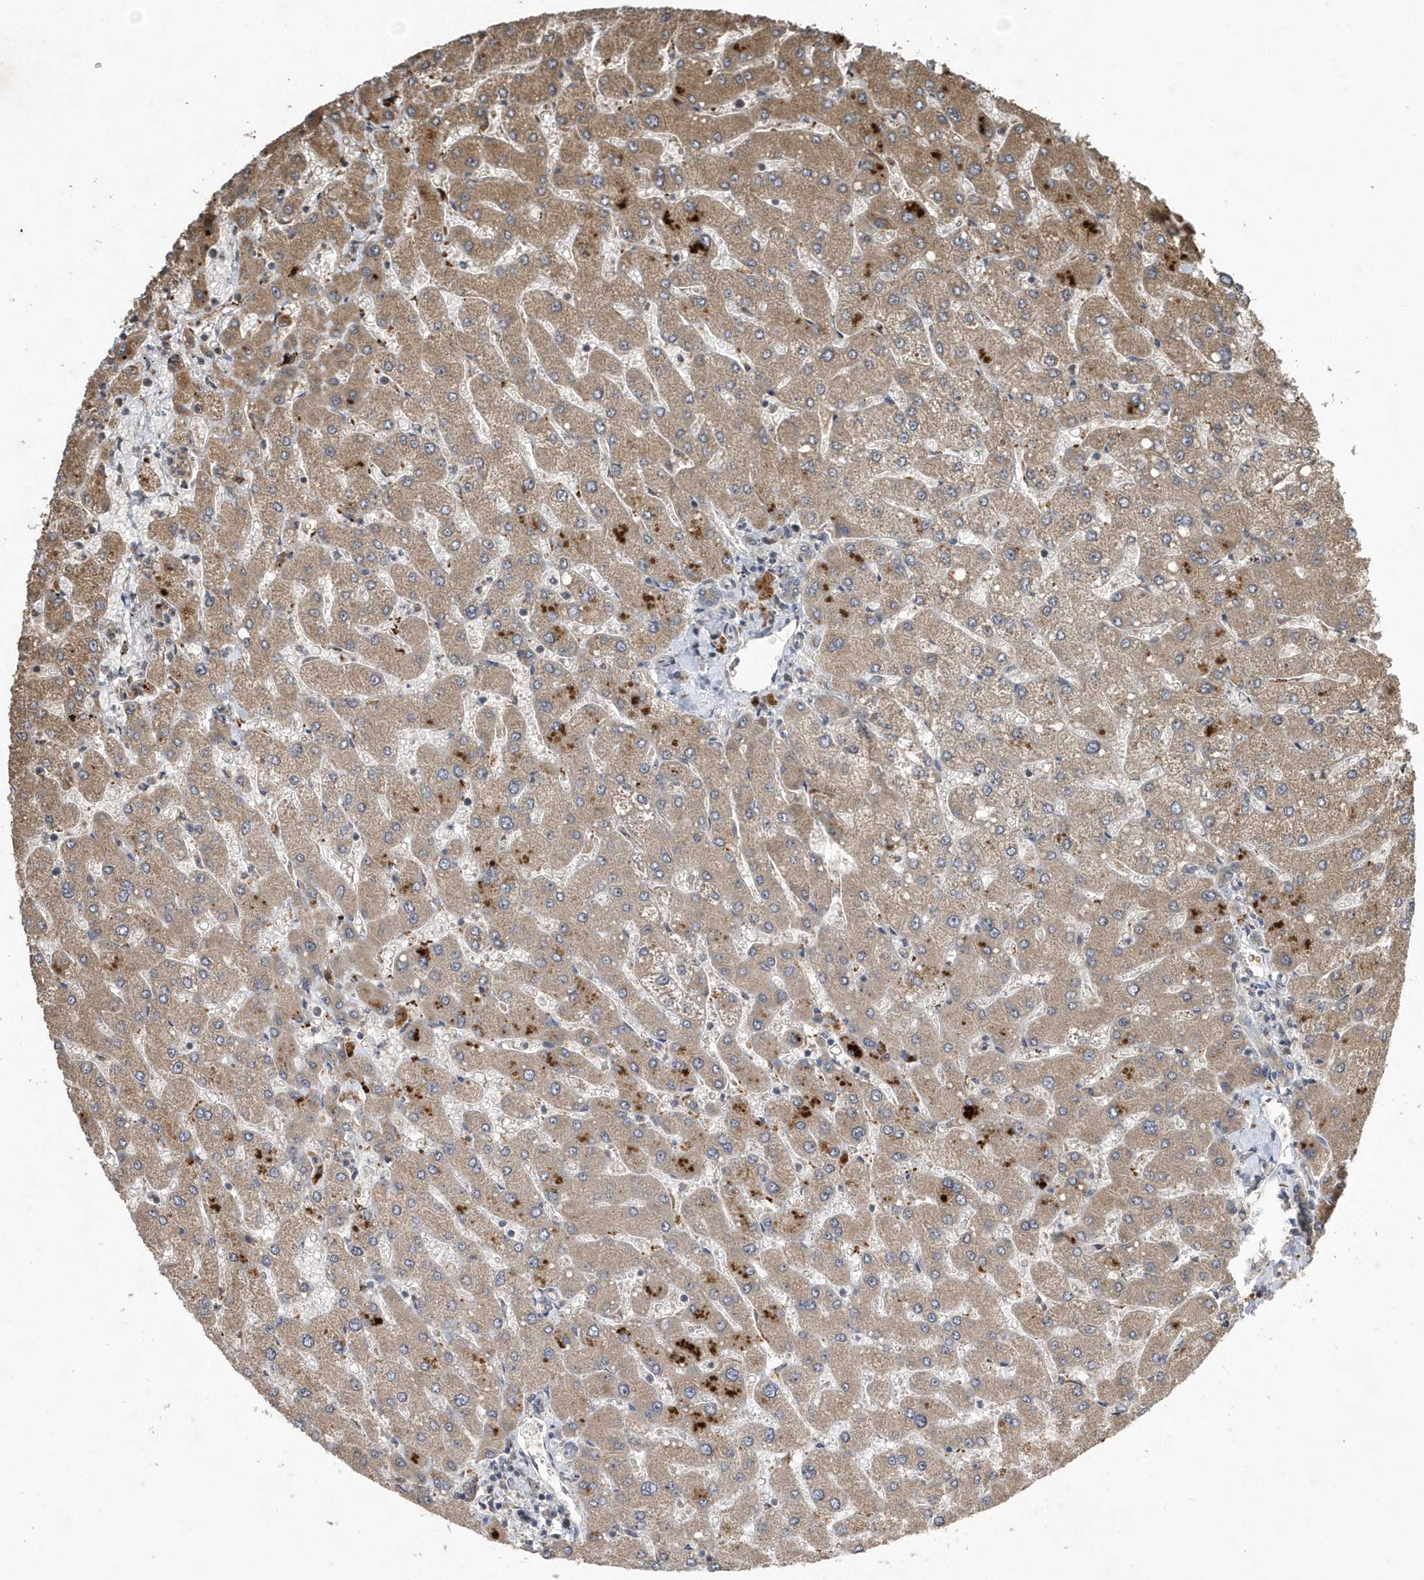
{"staining": {"intensity": "weak", "quantity": "25%-75%", "location": "cytoplasmic/membranous"}, "tissue": "liver", "cell_type": "Cholangiocytes", "image_type": "normal", "snomed": [{"axis": "morphology", "description": "Normal tissue, NOS"}, {"axis": "topography", "description": "Liver"}], "caption": "Immunohistochemical staining of benign liver demonstrates weak cytoplasmic/membranous protein staining in about 25%-75% of cholangiocytes. (IHC, brightfield microscopy, high magnification).", "gene": "WASHC5", "patient": {"sex": "male", "age": 55}}